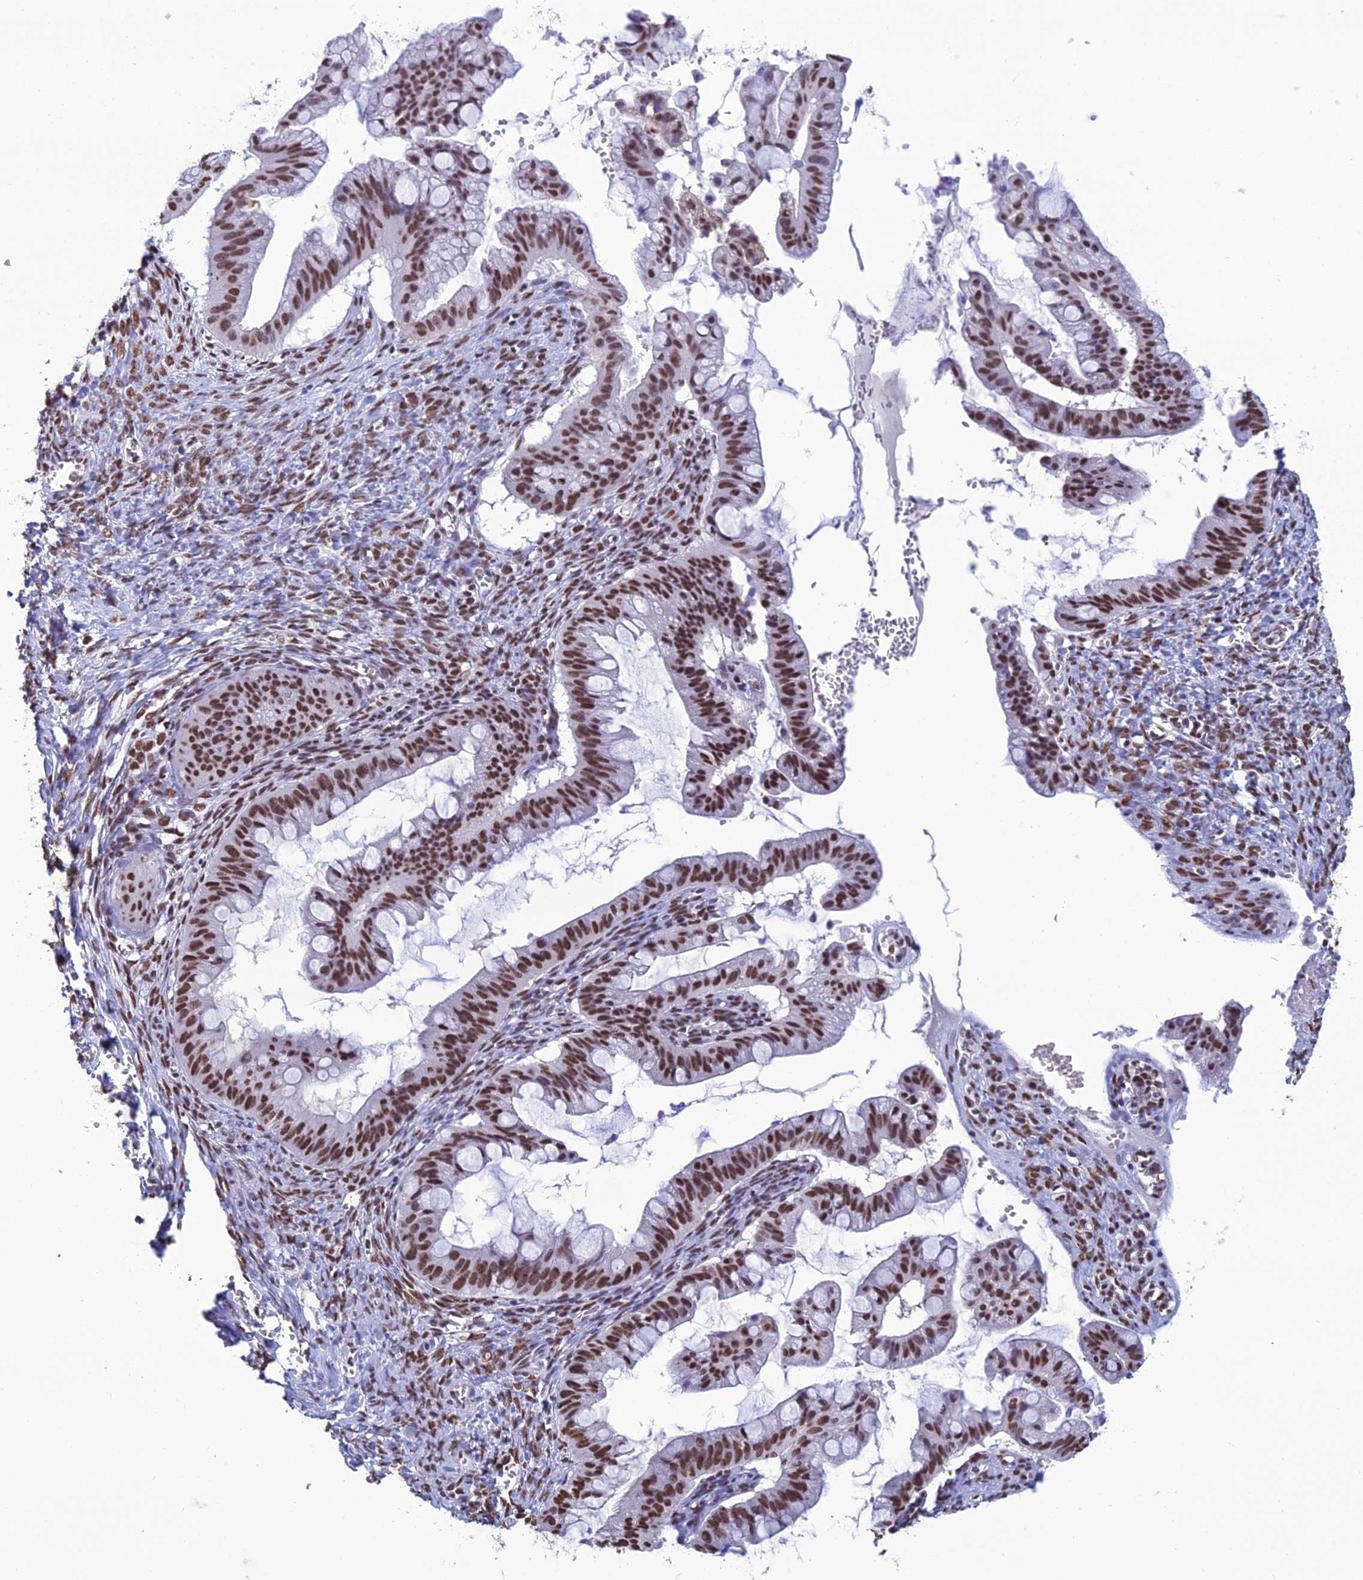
{"staining": {"intensity": "strong", "quantity": ">75%", "location": "nuclear"}, "tissue": "ovarian cancer", "cell_type": "Tumor cells", "image_type": "cancer", "snomed": [{"axis": "morphology", "description": "Cystadenocarcinoma, mucinous, NOS"}, {"axis": "topography", "description": "Ovary"}], "caption": "A histopathology image of ovarian cancer stained for a protein reveals strong nuclear brown staining in tumor cells. The staining is performed using DAB (3,3'-diaminobenzidine) brown chromogen to label protein expression. The nuclei are counter-stained blue using hematoxylin.", "gene": "PRAMEF12", "patient": {"sex": "female", "age": 73}}